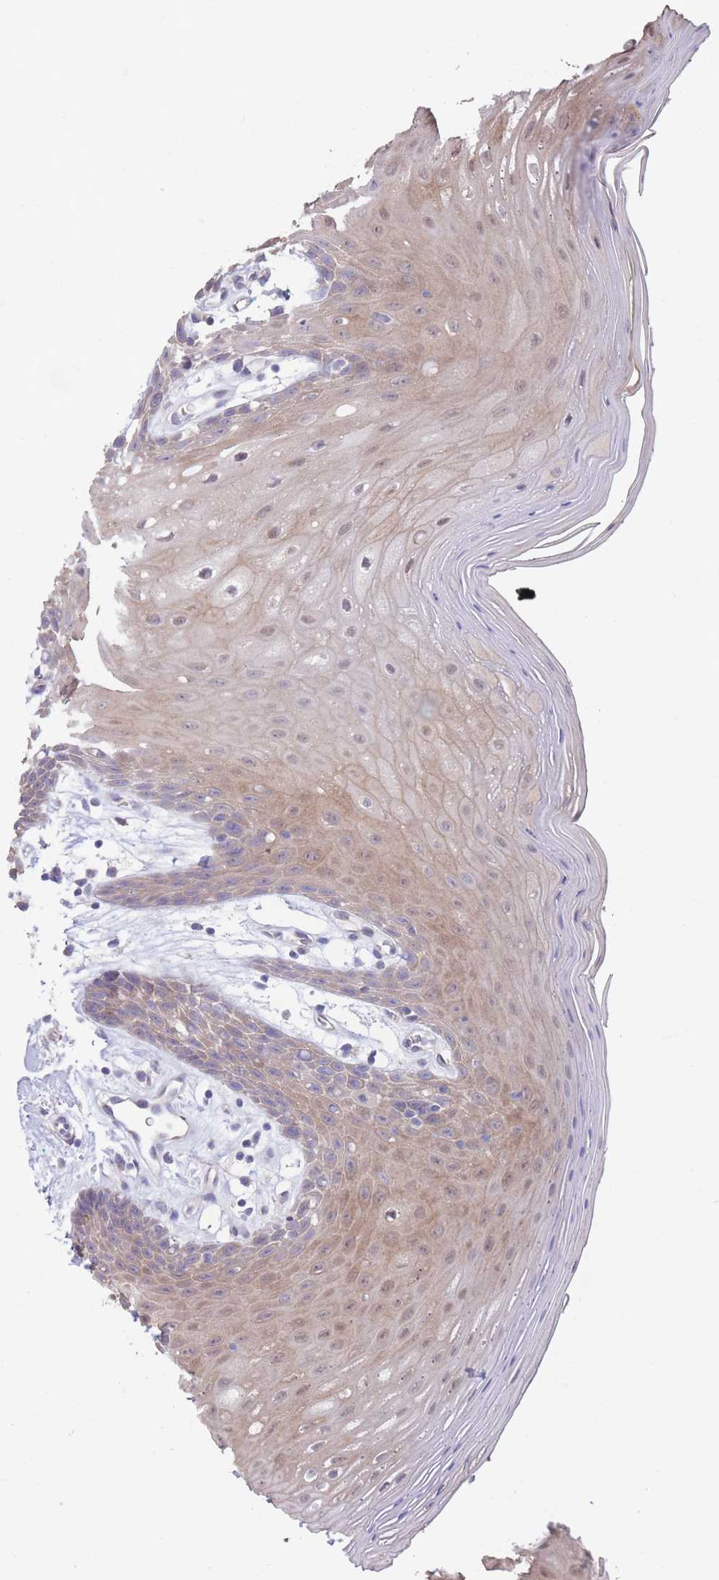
{"staining": {"intensity": "moderate", "quantity": "25%-75%", "location": "cytoplasmic/membranous"}, "tissue": "oral mucosa", "cell_type": "Squamous epithelial cells", "image_type": "normal", "snomed": [{"axis": "morphology", "description": "Normal tissue, NOS"}, {"axis": "topography", "description": "Oral tissue"}, {"axis": "topography", "description": "Tounge, NOS"}], "caption": "The histopathology image shows immunohistochemical staining of normal oral mucosa. There is moderate cytoplasmic/membranous expression is appreciated in about 25%-75% of squamous epithelial cells. (IHC, brightfield microscopy, high magnification).", "gene": "ALS2CL", "patient": {"sex": "female", "age": 59}}